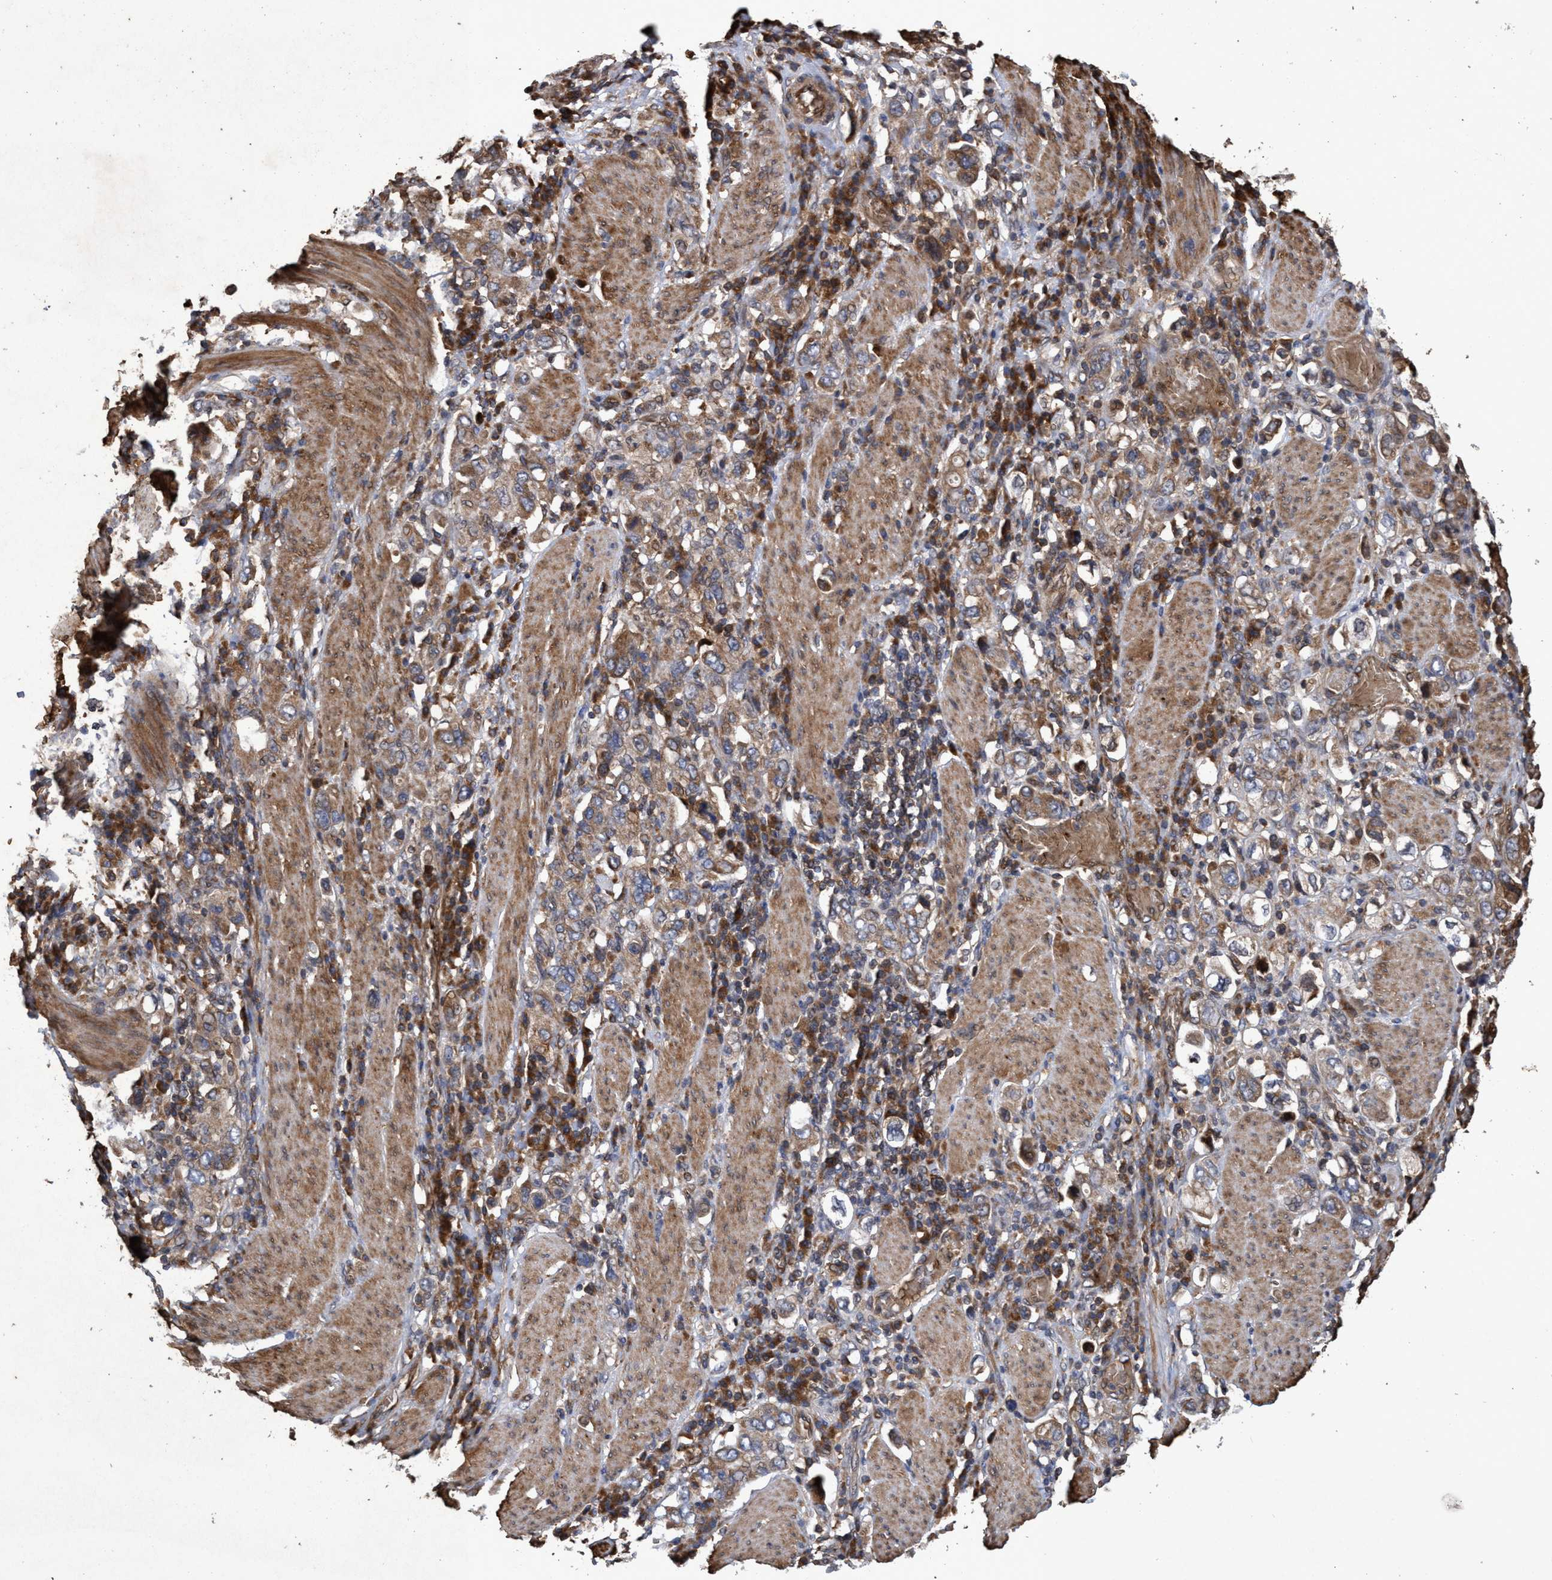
{"staining": {"intensity": "weak", "quantity": ">75%", "location": "cytoplasmic/membranous"}, "tissue": "stomach cancer", "cell_type": "Tumor cells", "image_type": "cancer", "snomed": [{"axis": "morphology", "description": "Adenocarcinoma, NOS"}, {"axis": "topography", "description": "Stomach, upper"}], "caption": "Adenocarcinoma (stomach) stained with DAB immunohistochemistry (IHC) exhibits low levels of weak cytoplasmic/membranous staining in about >75% of tumor cells.", "gene": "CHMP6", "patient": {"sex": "male", "age": 62}}